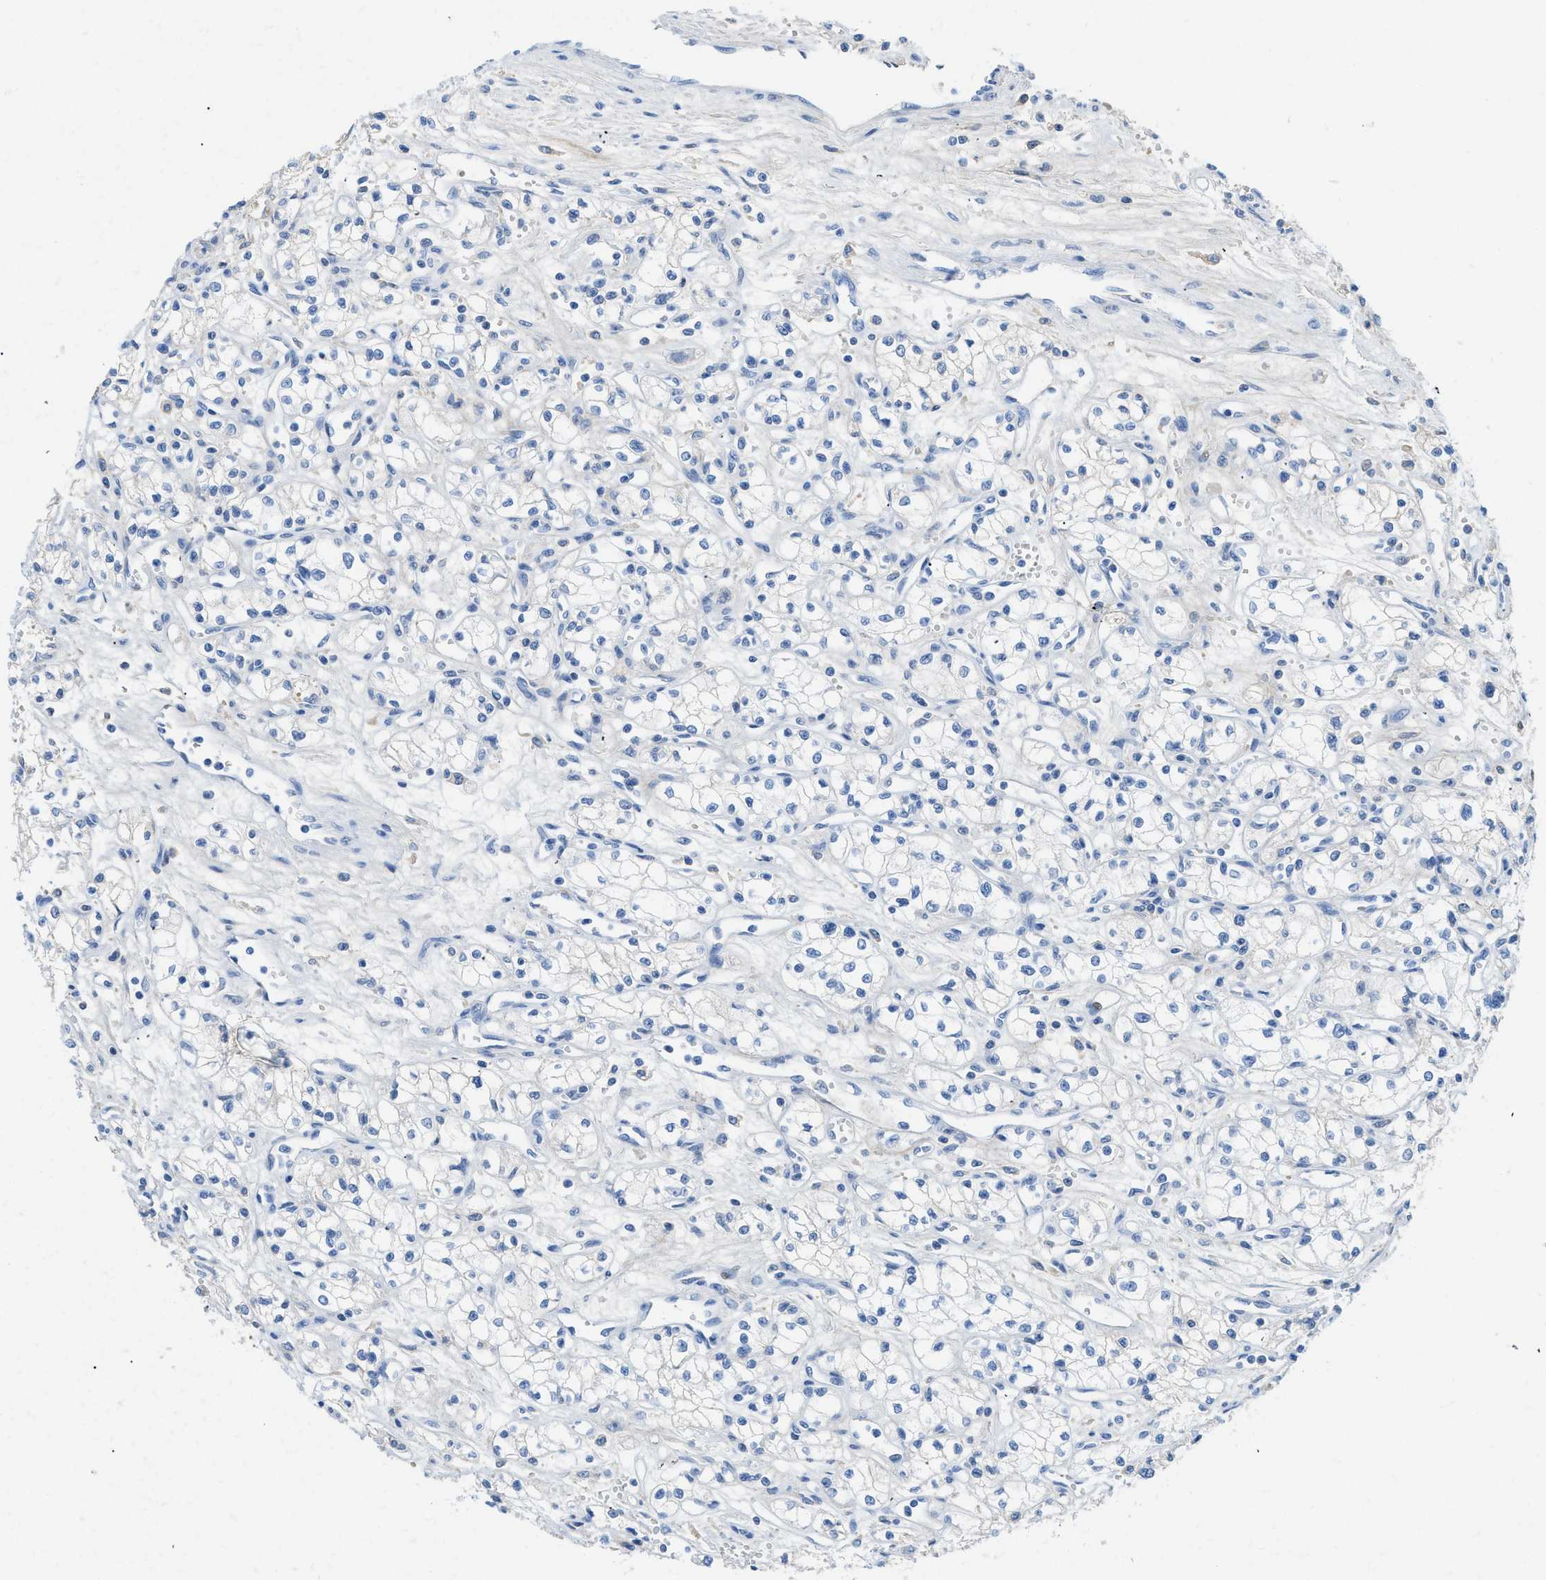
{"staining": {"intensity": "negative", "quantity": "none", "location": "none"}, "tissue": "renal cancer", "cell_type": "Tumor cells", "image_type": "cancer", "snomed": [{"axis": "morphology", "description": "Normal tissue, NOS"}, {"axis": "morphology", "description": "Adenocarcinoma, NOS"}, {"axis": "topography", "description": "Kidney"}], "caption": "There is no significant expression in tumor cells of renal cancer (adenocarcinoma).", "gene": "COL3A1", "patient": {"sex": "male", "age": 59}}